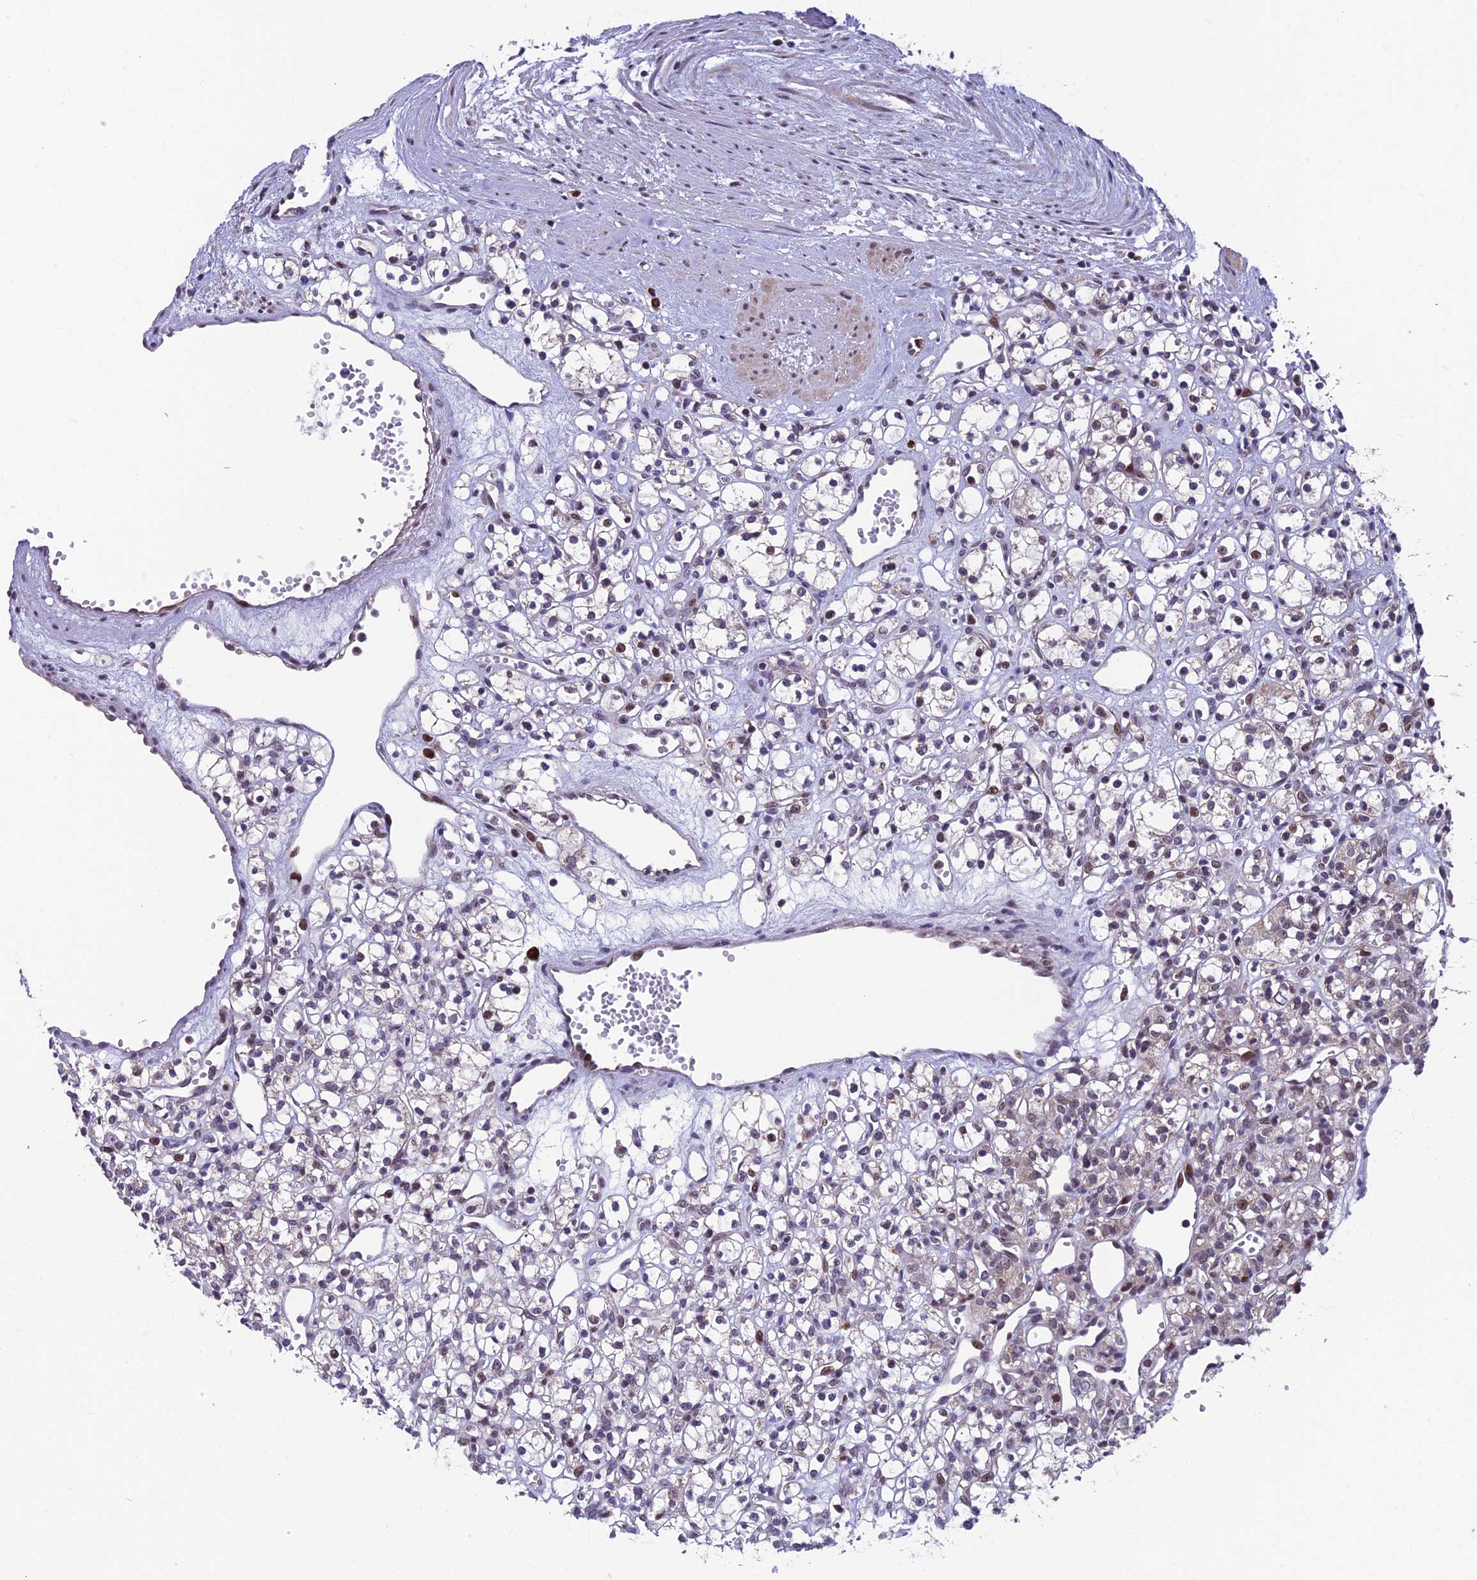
{"staining": {"intensity": "moderate", "quantity": "<25%", "location": "nuclear"}, "tissue": "renal cancer", "cell_type": "Tumor cells", "image_type": "cancer", "snomed": [{"axis": "morphology", "description": "Adenocarcinoma, NOS"}, {"axis": "topography", "description": "Kidney"}], "caption": "Immunohistochemical staining of renal cancer exhibits moderate nuclear protein staining in approximately <25% of tumor cells.", "gene": "KIAA1191", "patient": {"sex": "female", "age": 59}}